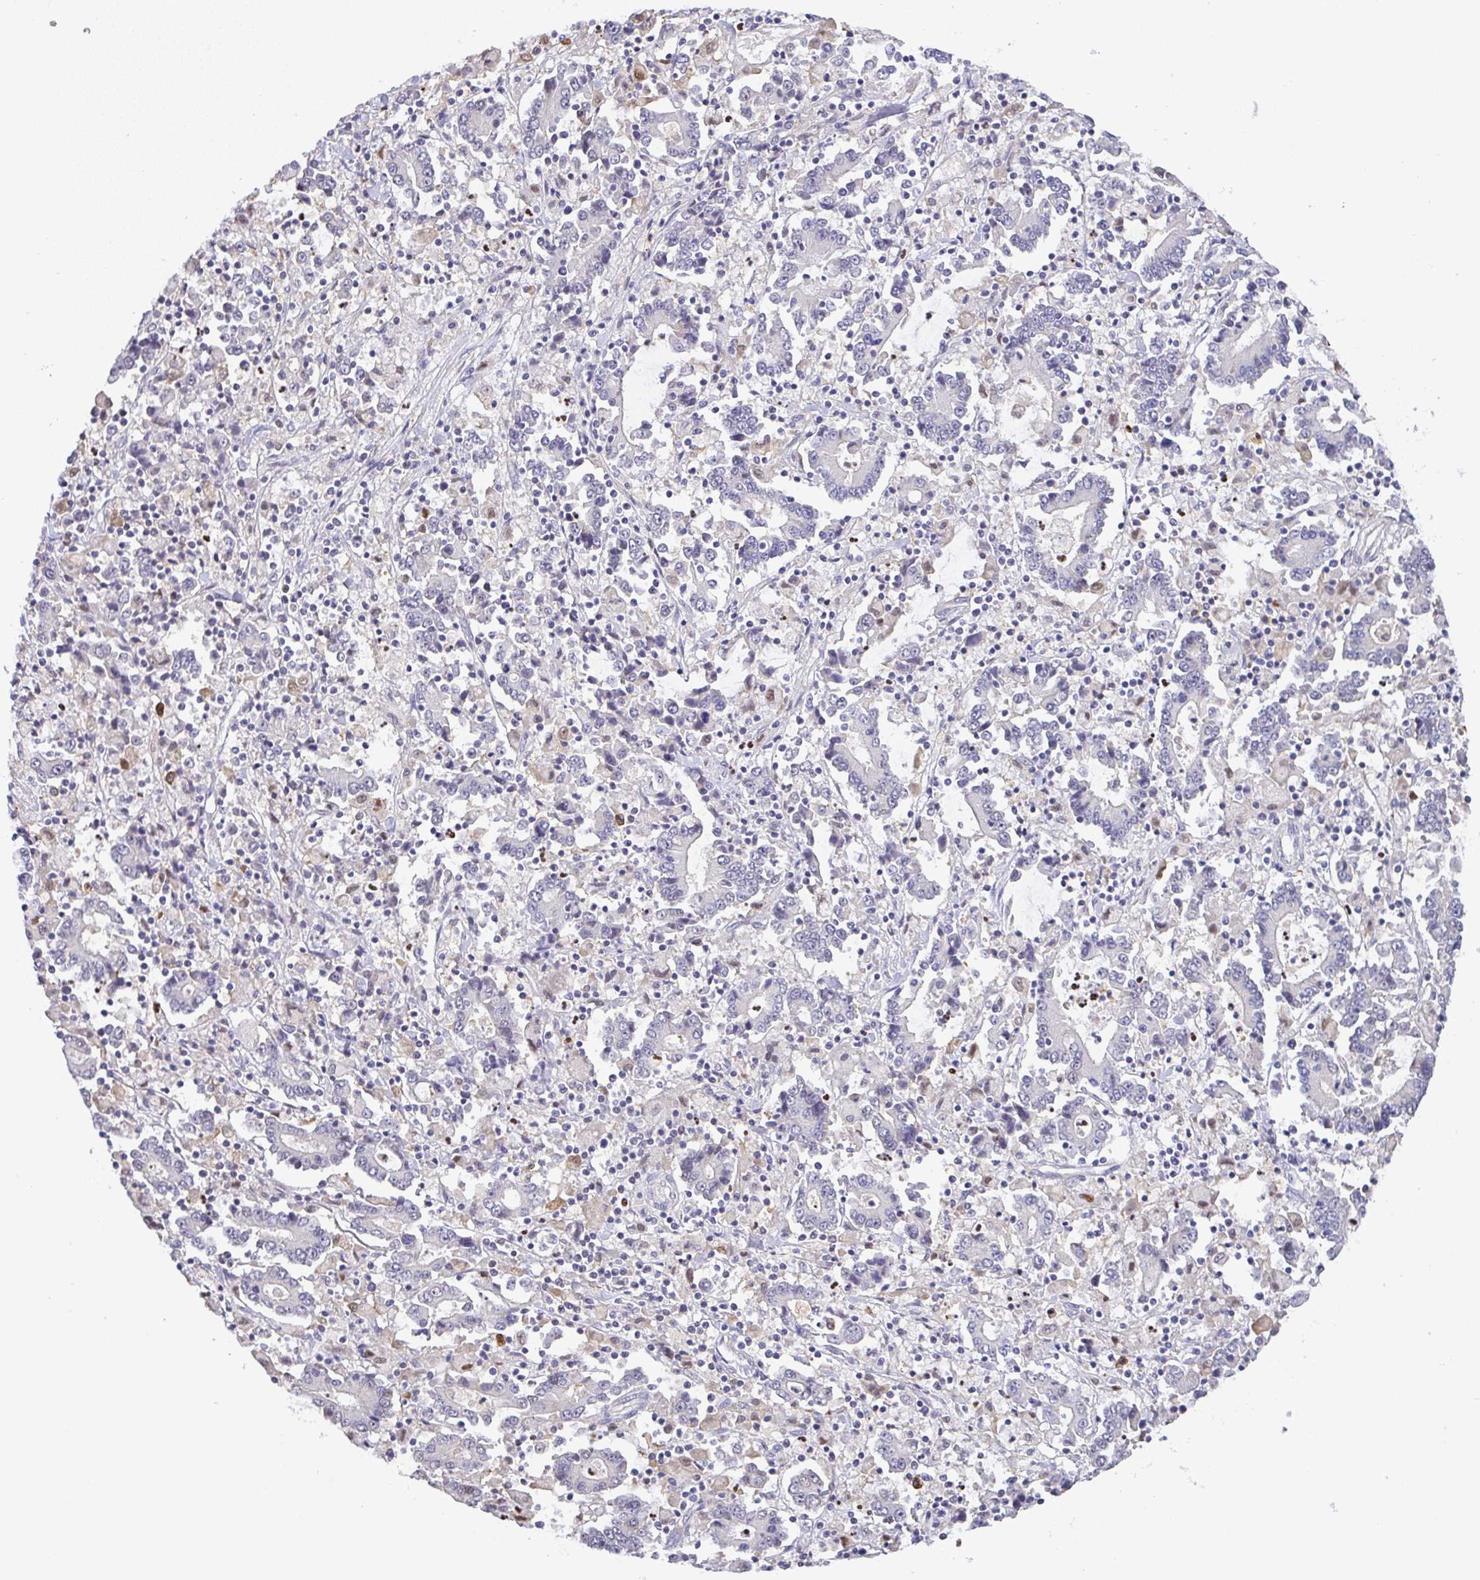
{"staining": {"intensity": "negative", "quantity": "none", "location": "none"}, "tissue": "stomach cancer", "cell_type": "Tumor cells", "image_type": "cancer", "snomed": [{"axis": "morphology", "description": "Adenocarcinoma, NOS"}, {"axis": "topography", "description": "Stomach, upper"}], "caption": "The image exhibits no significant staining in tumor cells of stomach cancer.", "gene": "BBX", "patient": {"sex": "male", "age": 68}}